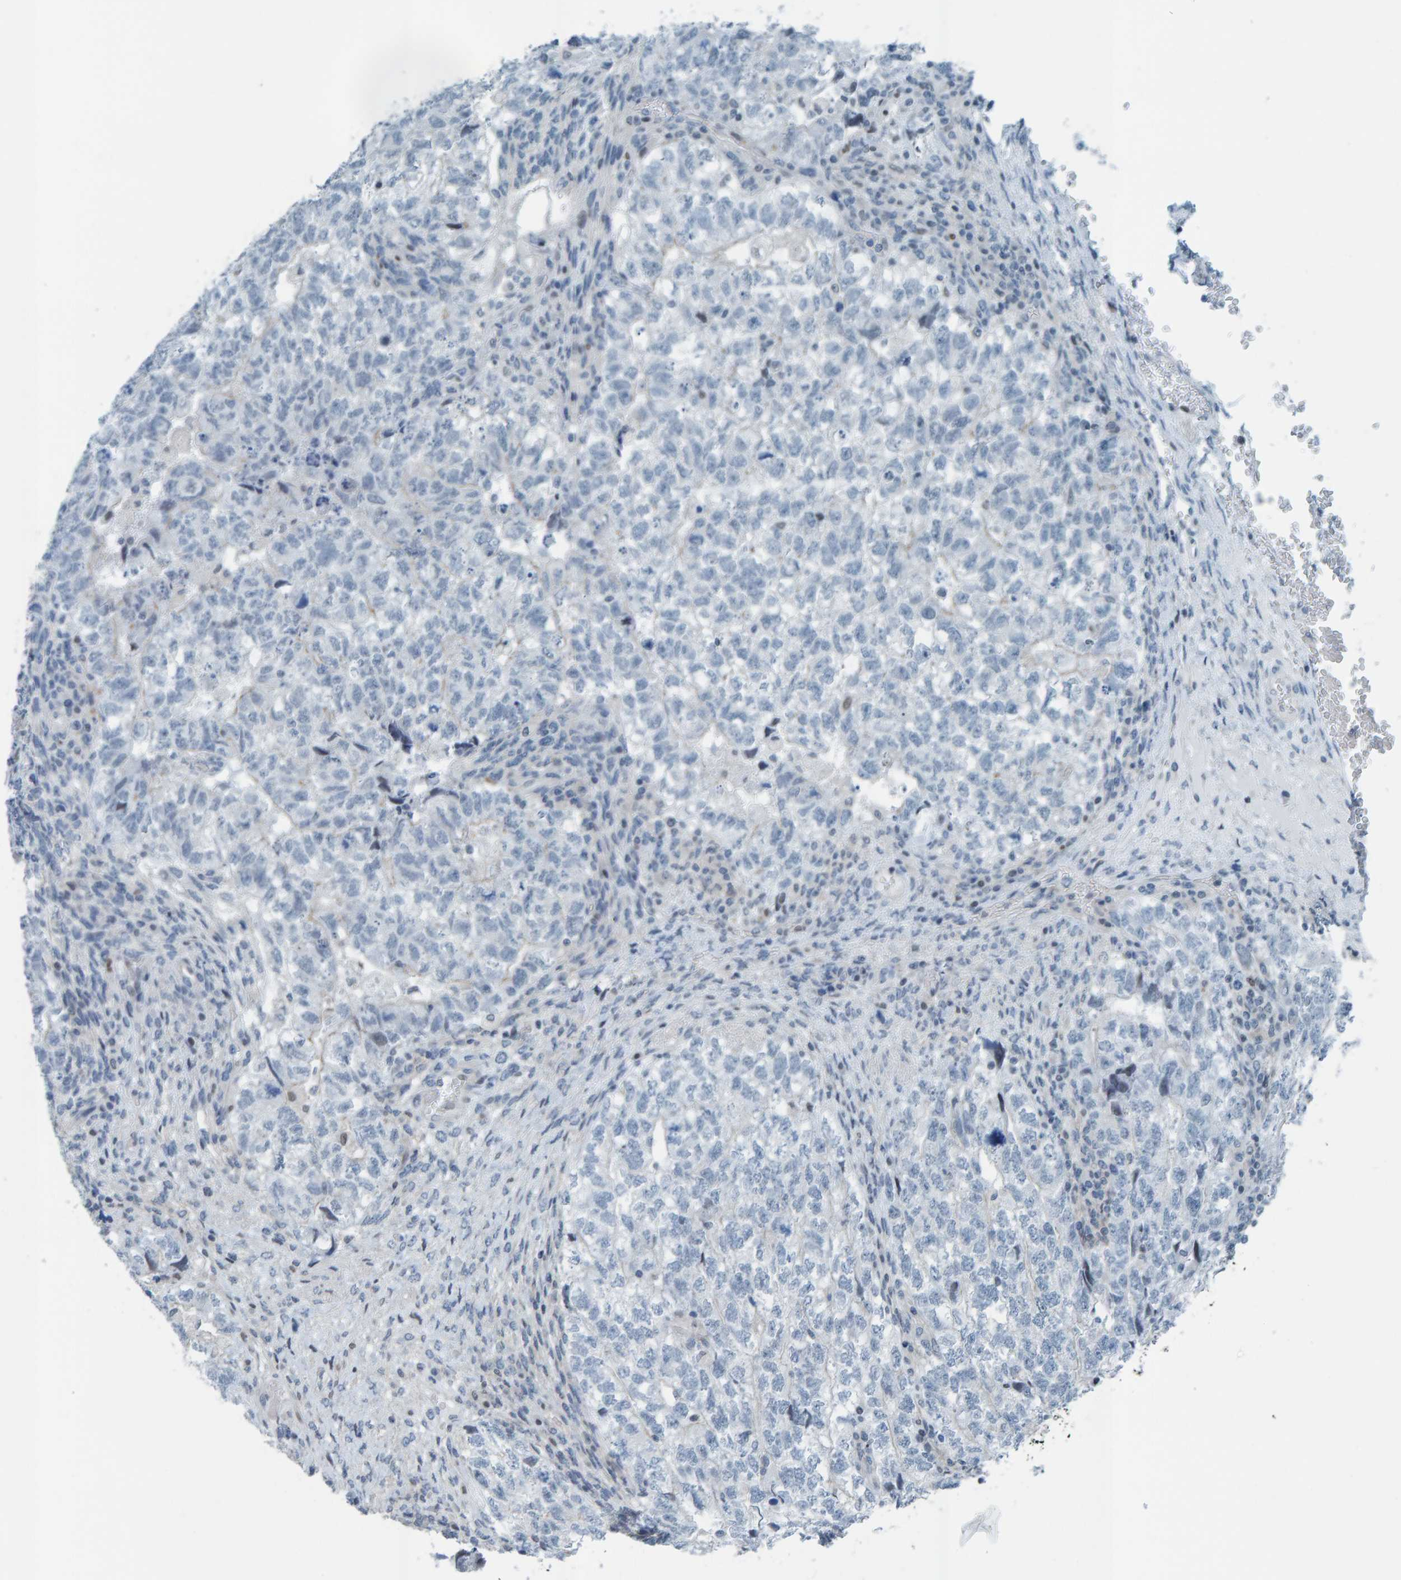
{"staining": {"intensity": "negative", "quantity": "none", "location": "none"}, "tissue": "testis cancer", "cell_type": "Tumor cells", "image_type": "cancer", "snomed": [{"axis": "morphology", "description": "Carcinoma, Embryonal, NOS"}, {"axis": "topography", "description": "Testis"}], "caption": "There is no significant expression in tumor cells of testis cancer (embryonal carcinoma). The staining is performed using DAB (3,3'-diaminobenzidine) brown chromogen with nuclei counter-stained in using hematoxylin.", "gene": "CNP", "patient": {"sex": "male", "age": 36}}